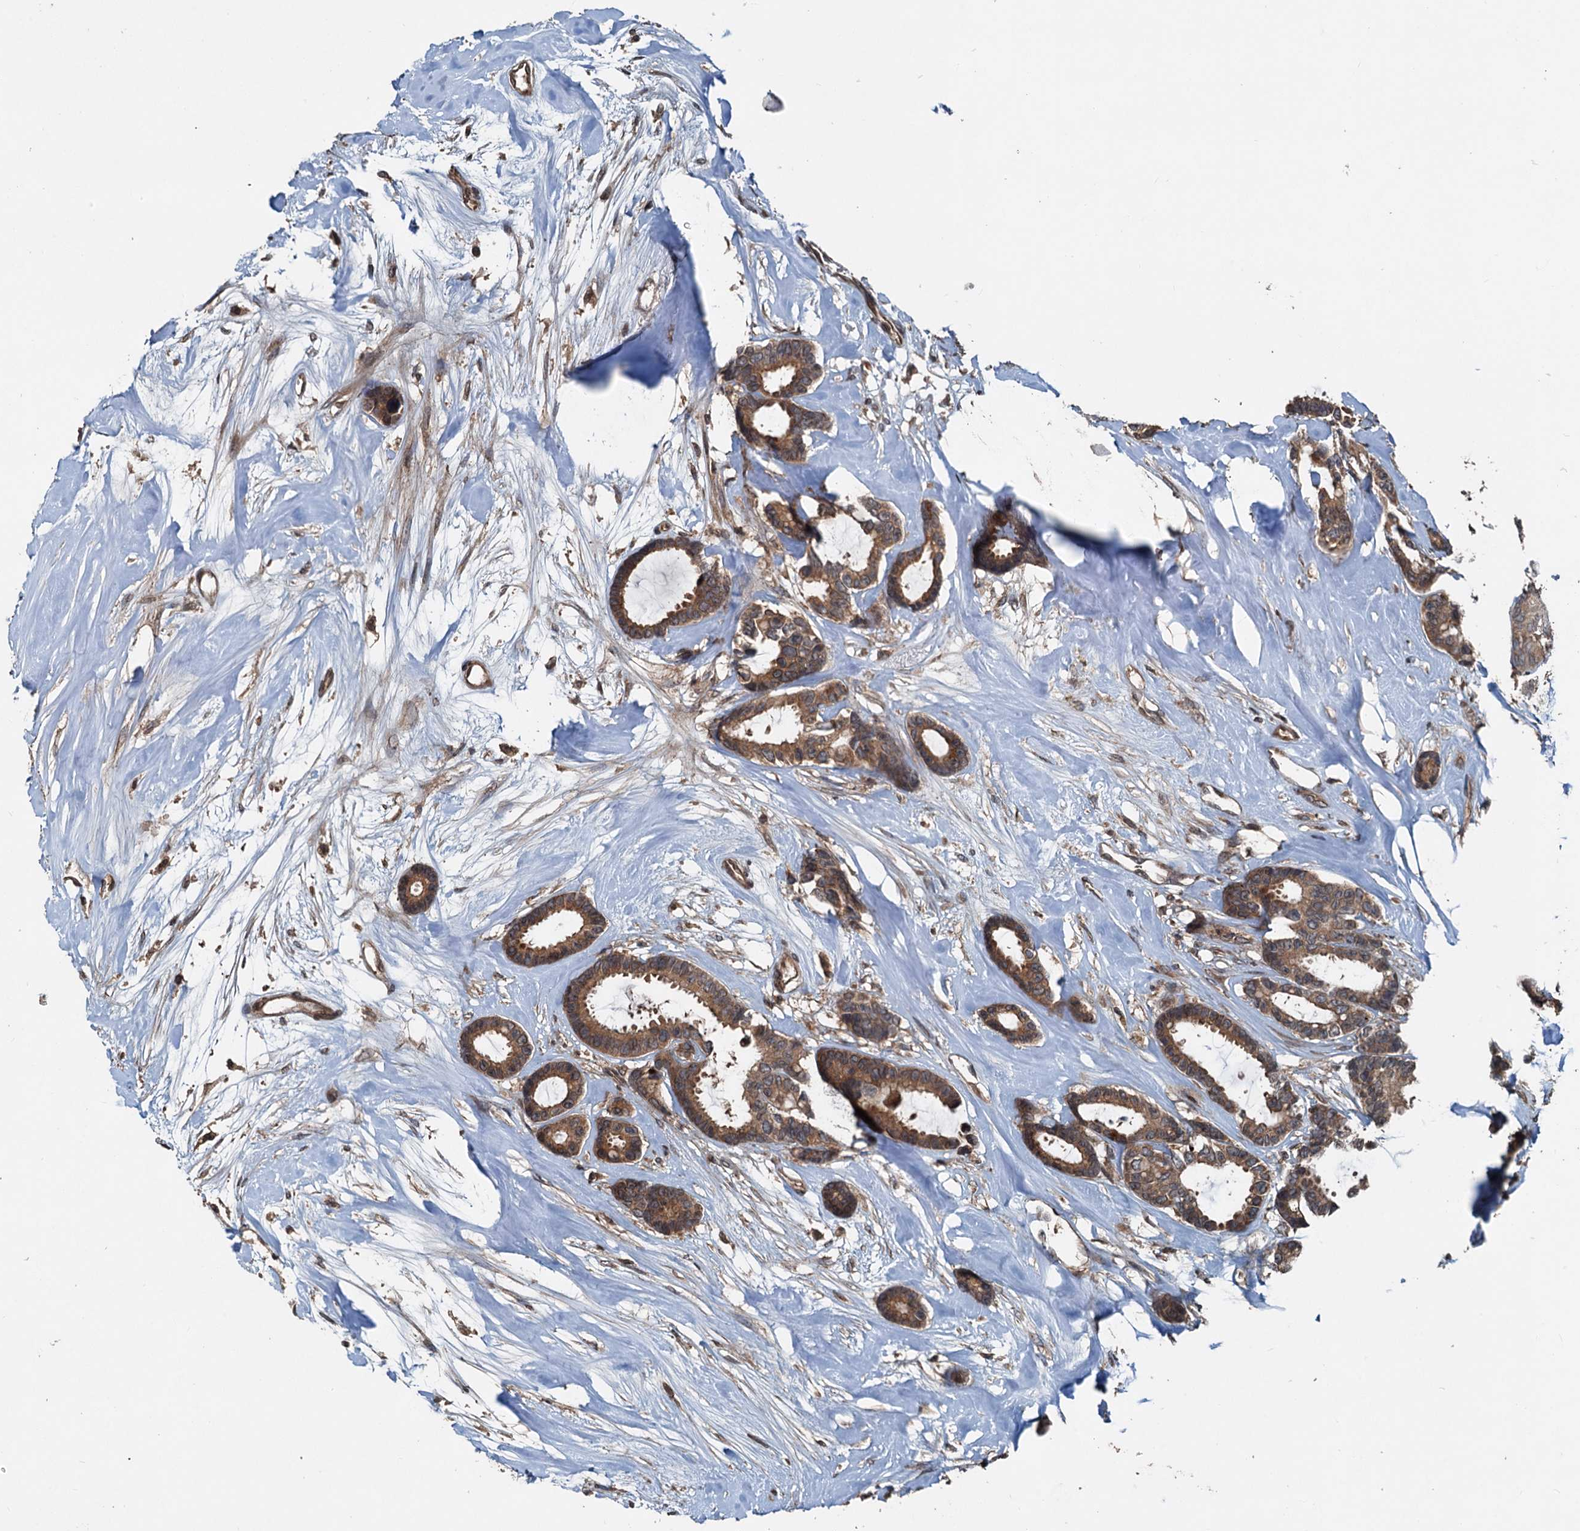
{"staining": {"intensity": "moderate", "quantity": ">75%", "location": "cytoplasmic/membranous"}, "tissue": "breast cancer", "cell_type": "Tumor cells", "image_type": "cancer", "snomed": [{"axis": "morphology", "description": "Duct carcinoma"}, {"axis": "topography", "description": "Breast"}], "caption": "A brown stain shows moderate cytoplasmic/membranous positivity of a protein in invasive ductal carcinoma (breast) tumor cells.", "gene": "N4BP2L2", "patient": {"sex": "female", "age": 87}}